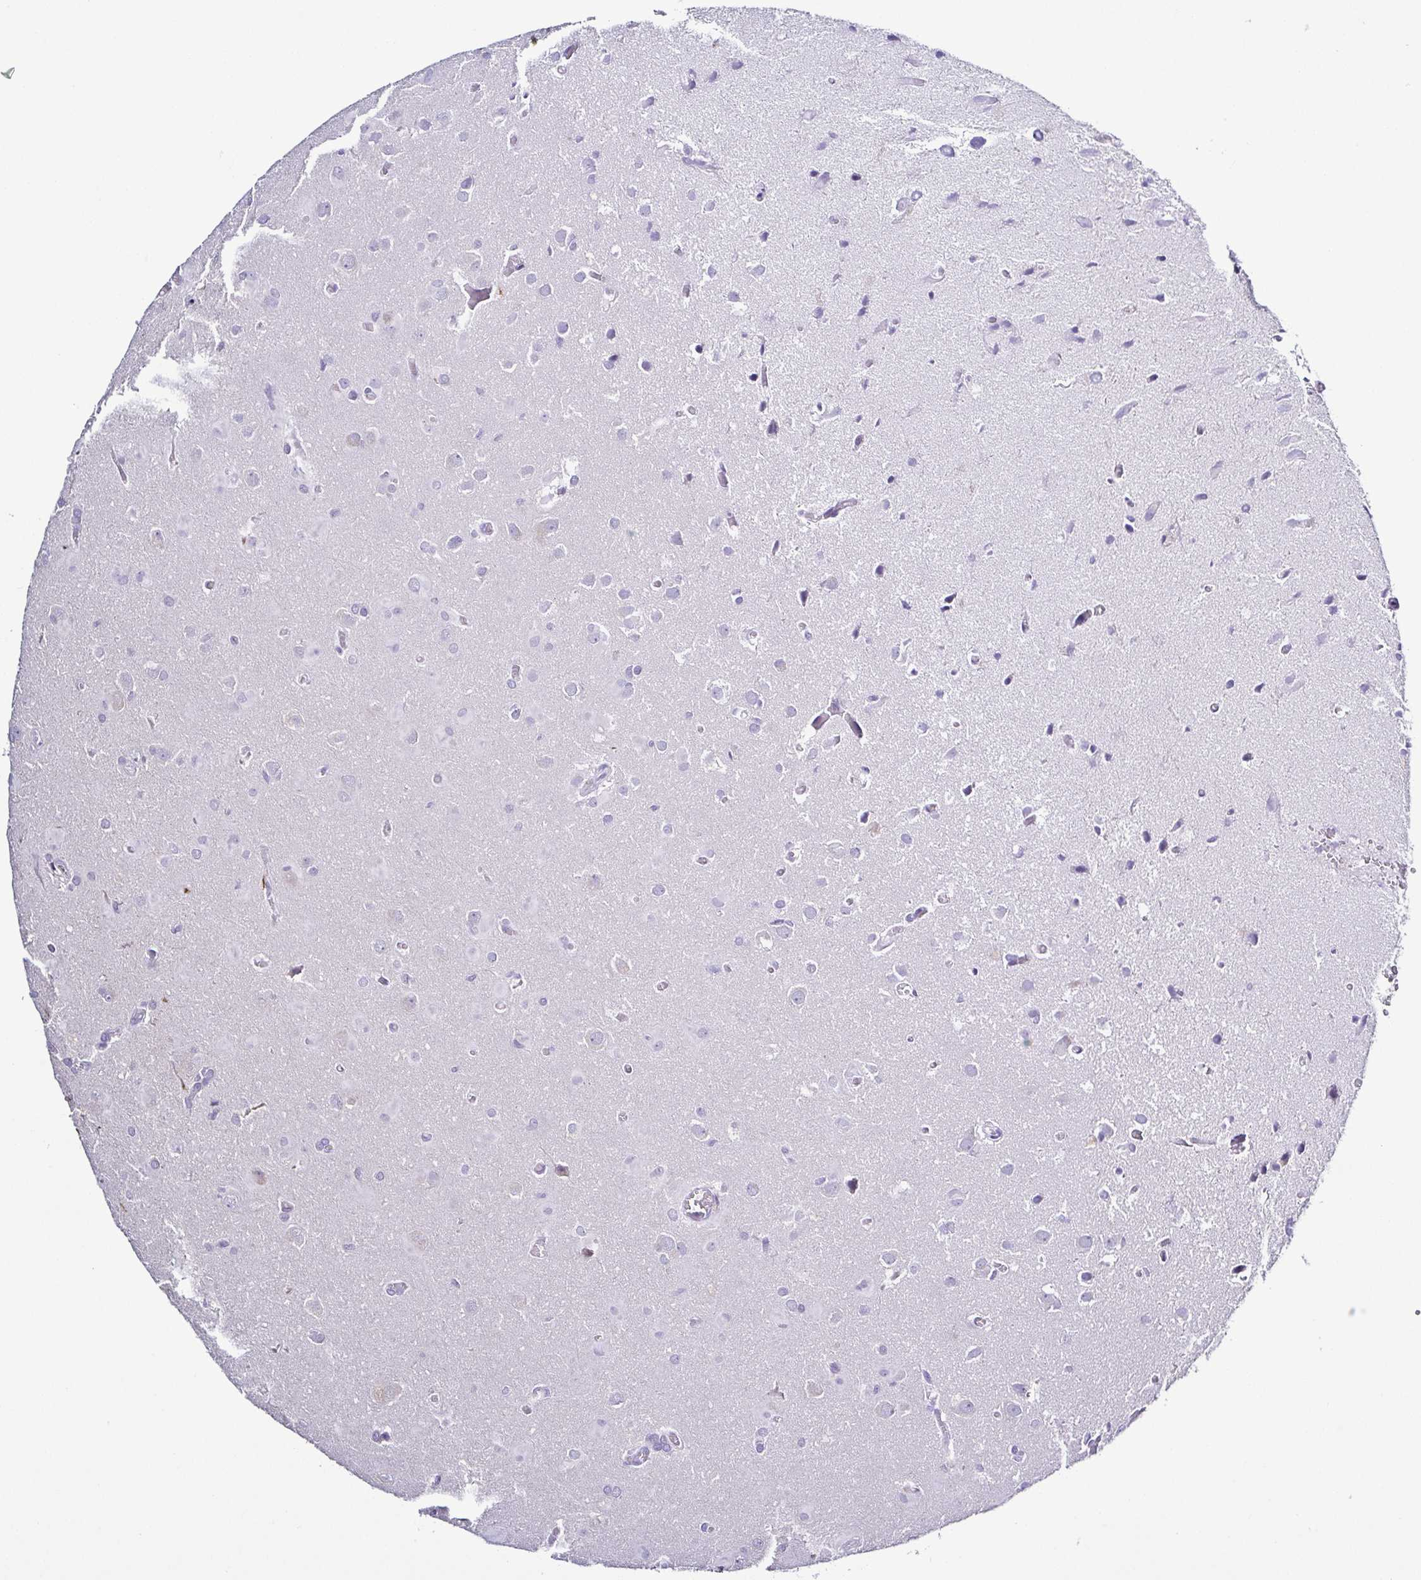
{"staining": {"intensity": "negative", "quantity": "none", "location": "none"}, "tissue": "glioma", "cell_type": "Tumor cells", "image_type": "cancer", "snomed": [{"axis": "morphology", "description": "Glioma, malignant, Low grade"}, {"axis": "topography", "description": "Brain"}], "caption": "Low-grade glioma (malignant) was stained to show a protein in brown. There is no significant staining in tumor cells.", "gene": "TNNT2", "patient": {"sex": "male", "age": 58}}